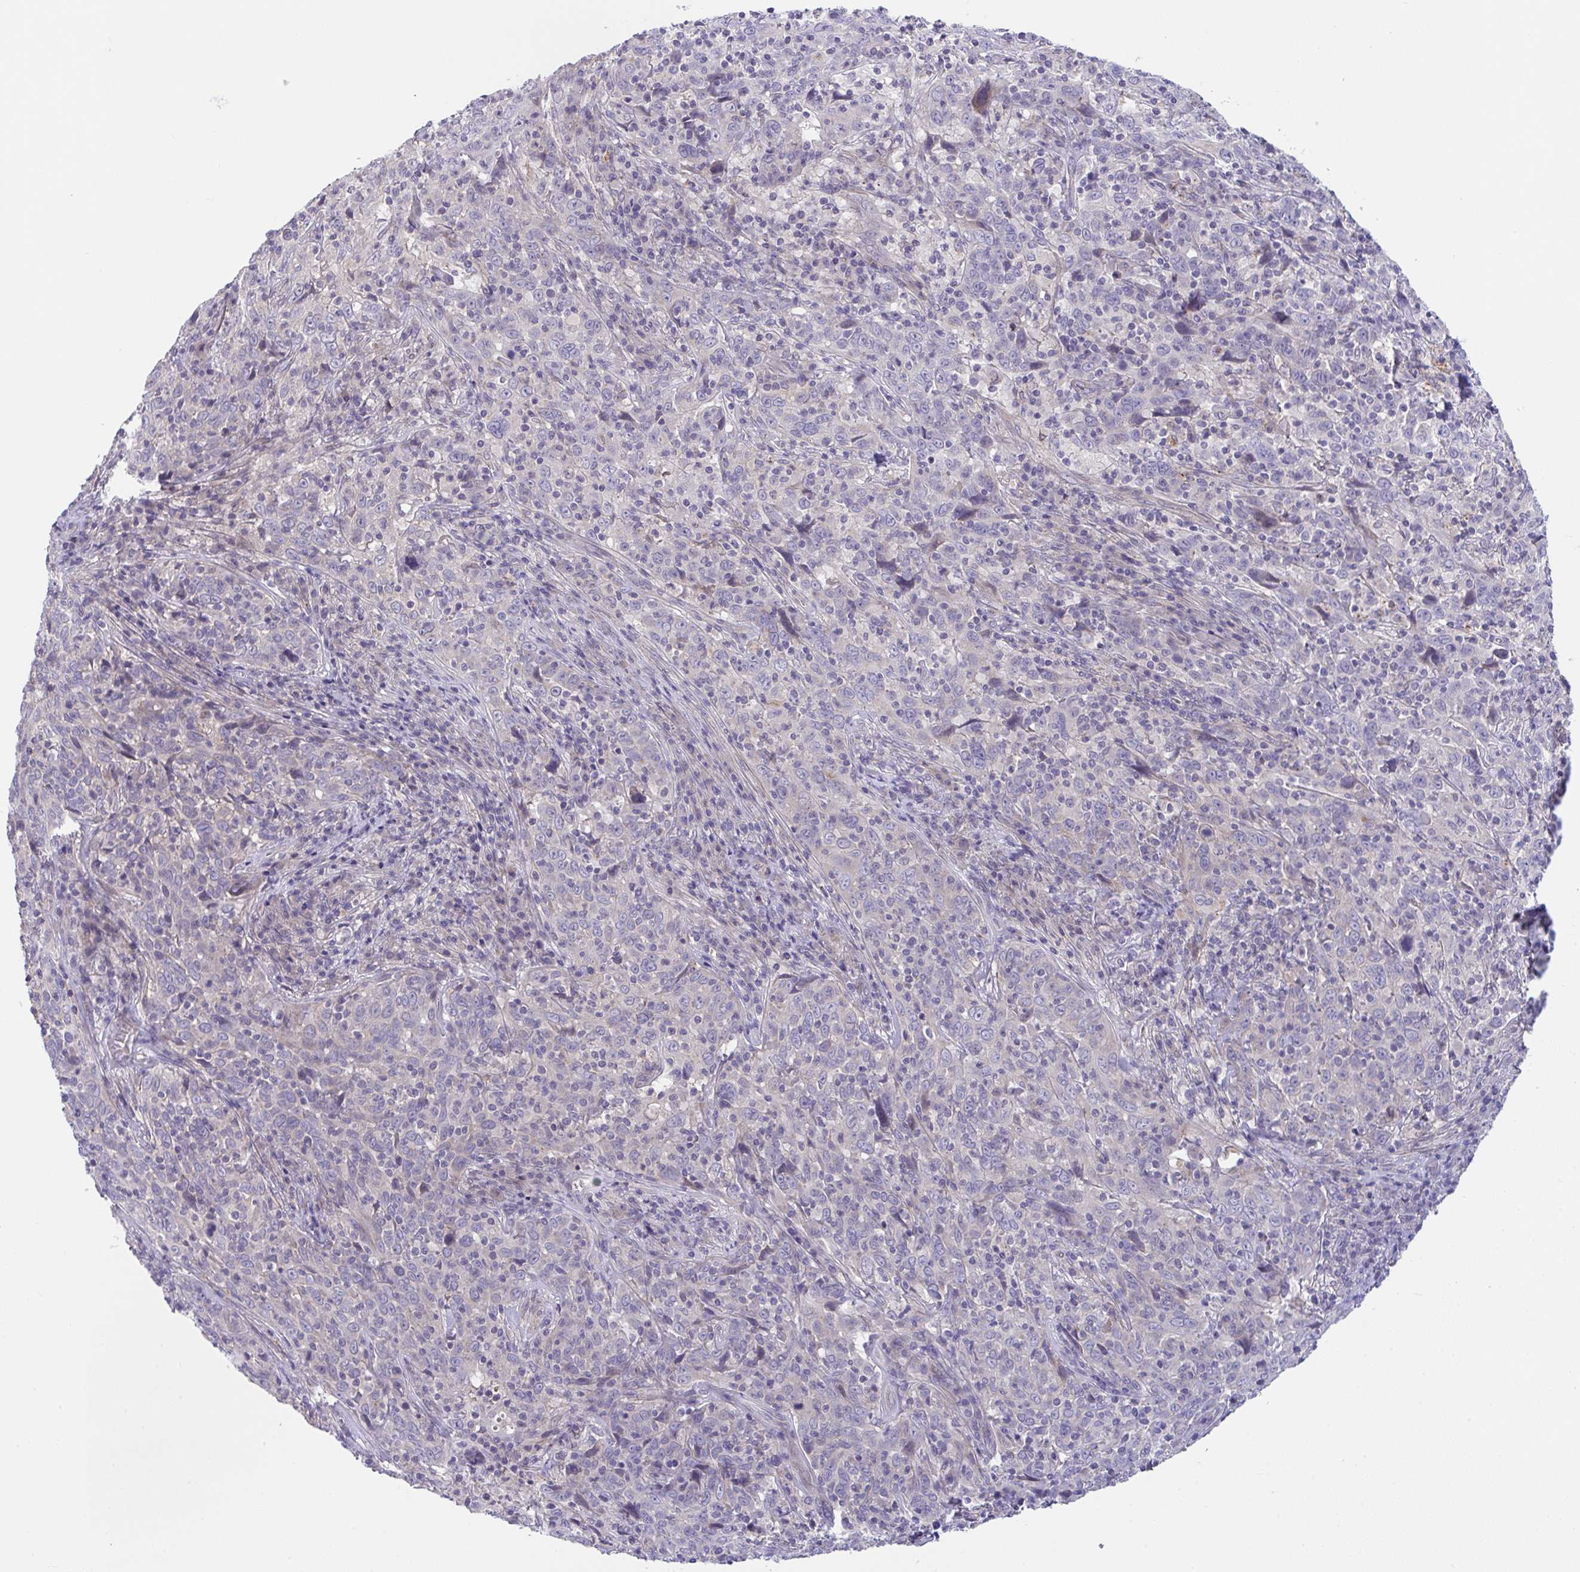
{"staining": {"intensity": "negative", "quantity": "none", "location": "none"}, "tissue": "cervical cancer", "cell_type": "Tumor cells", "image_type": "cancer", "snomed": [{"axis": "morphology", "description": "Squamous cell carcinoma, NOS"}, {"axis": "topography", "description": "Cervix"}], "caption": "Image shows no protein staining in tumor cells of squamous cell carcinoma (cervical) tissue. (Brightfield microscopy of DAB immunohistochemistry (IHC) at high magnification).", "gene": "RHOXF1", "patient": {"sex": "female", "age": 46}}